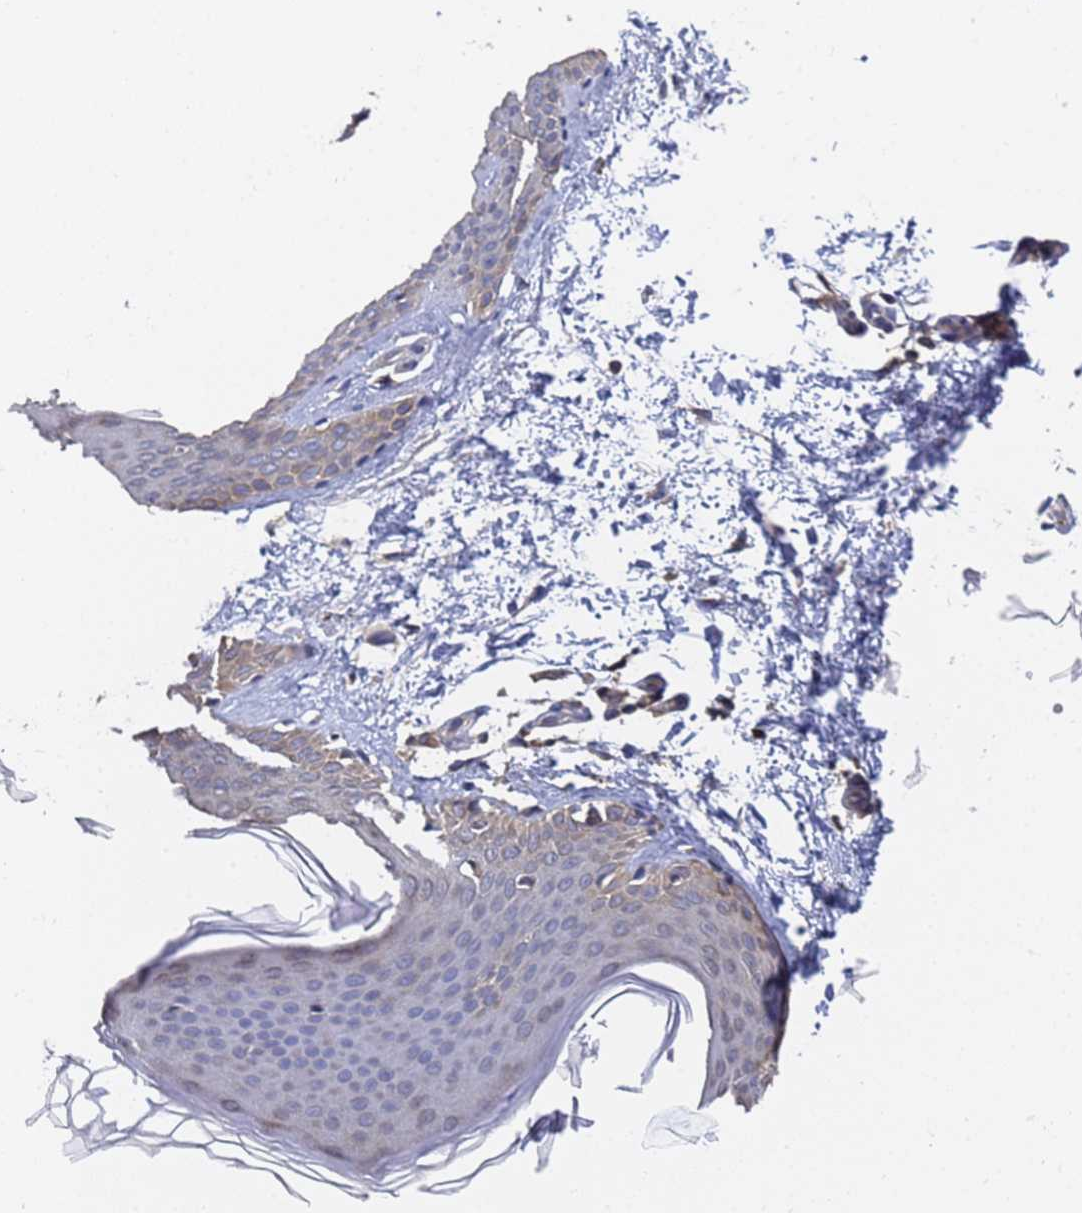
{"staining": {"intensity": "moderate", "quantity": ">75%", "location": "cytoplasmic/membranous"}, "tissue": "skin", "cell_type": "Fibroblasts", "image_type": "normal", "snomed": [{"axis": "morphology", "description": "Normal tissue, NOS"}, {"axis": "topography", "description": "Skin"}], "caption": "Immunohistochemistry (IHC) of benign skin demonstrates medium levels of moderate cytoplasmic/membranous positivity in about >75% of fibroblasts. The staining was performed using DAB (3,3'-diaminobenzidine), with brown indicating positive protein expression. Nuclei are stained blue with hematoxylin.", "gene": "ALS2CL", "patient": {"sex": "female", "age": 27}}